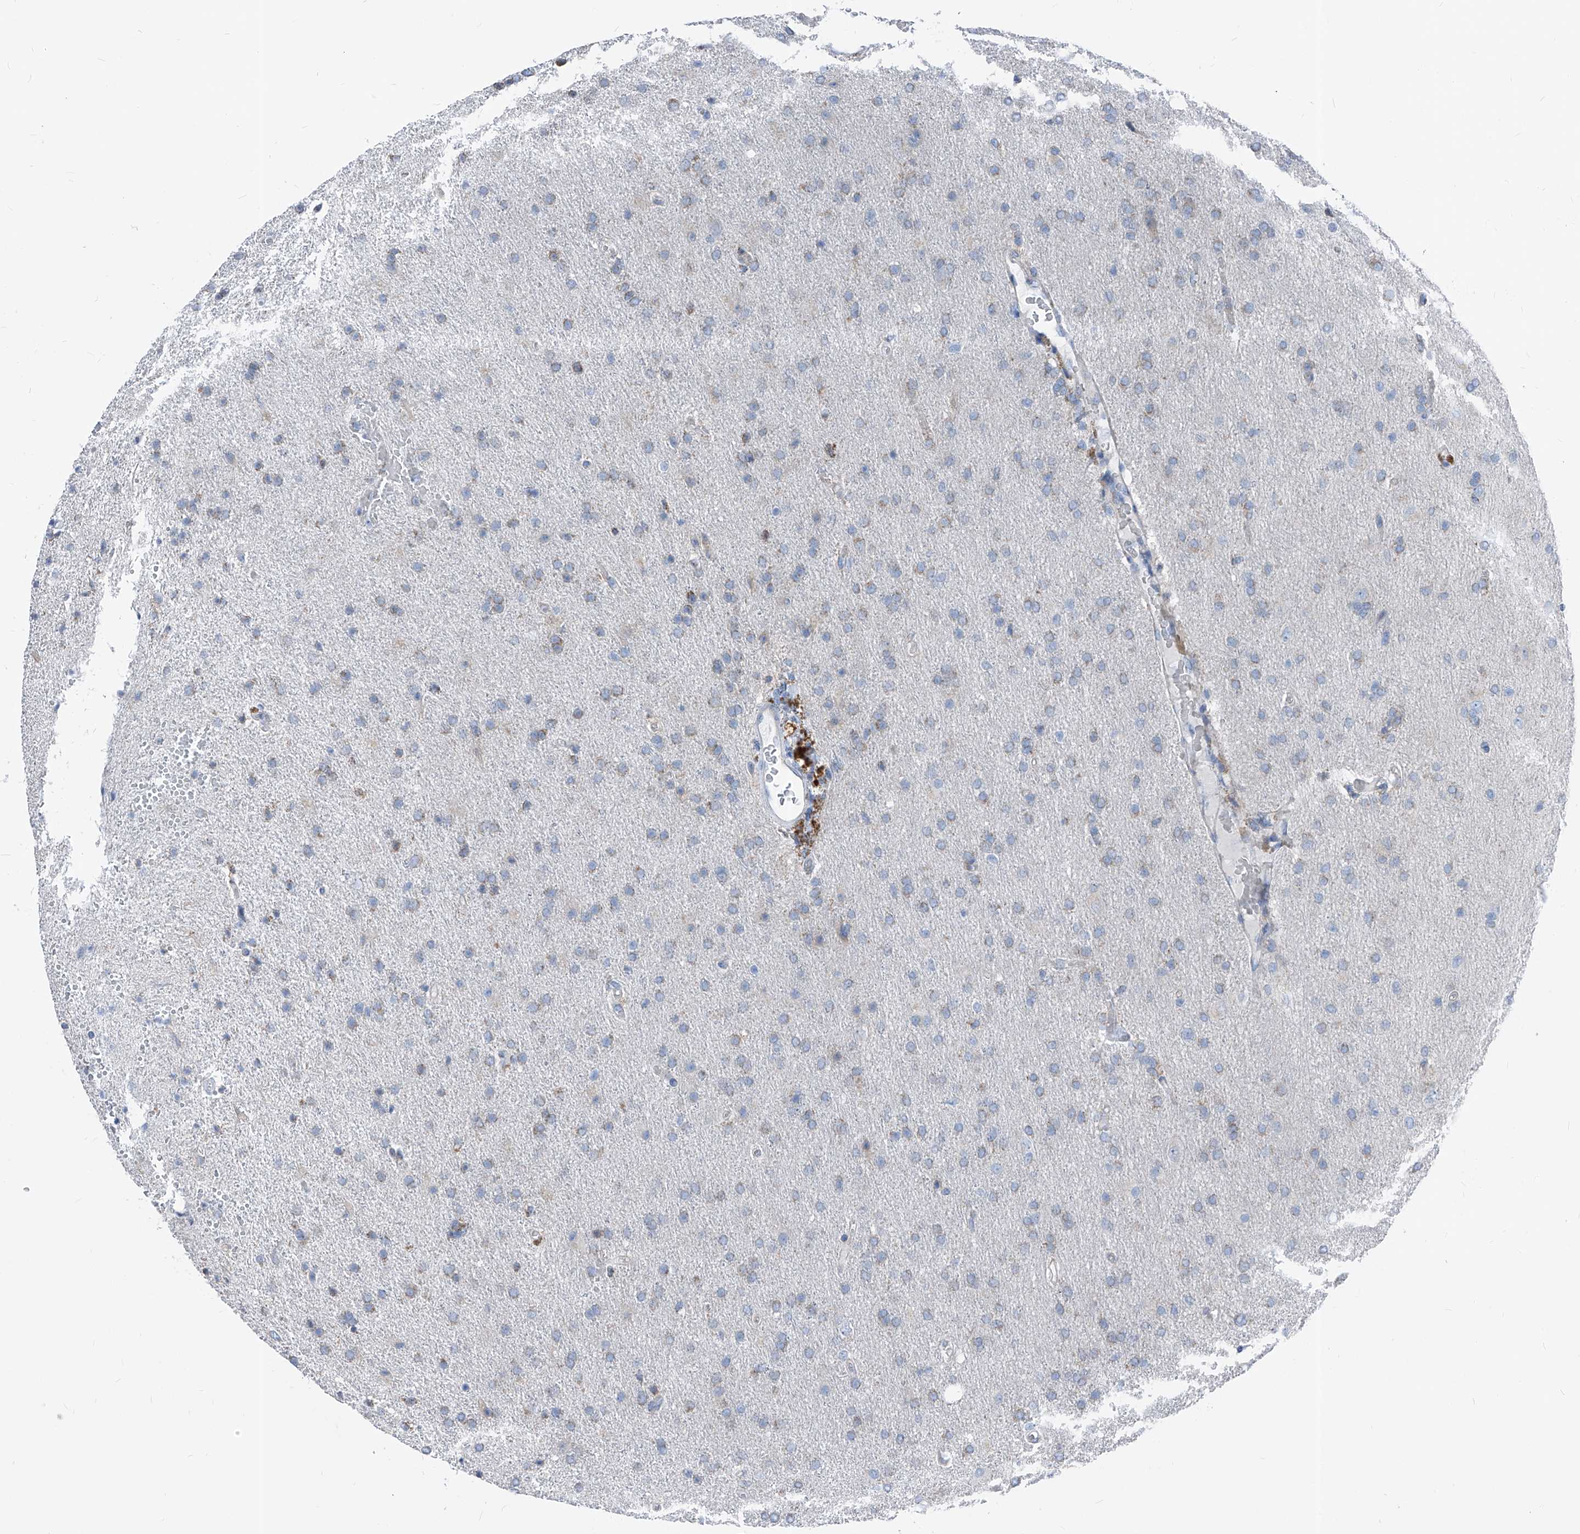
{"staining": {"intensity": "weak", "quantity": "<25%", "location": "cytoplasmic/membranous"}, "tissue": "glioma", "cell_type": "Tumor cells", "image_type": "cancer", "snomed": [{"axis": "morphology", "description": "Glioma, malignant, High grade"}, {"axis": "topography", "description": "Brain"}], "caption": "The photomicrograph displays no staining of tumor cells in malignant glioma (high-grade).", "gene": "AGPS", "patient": {"sex": "male", "age": 72}}